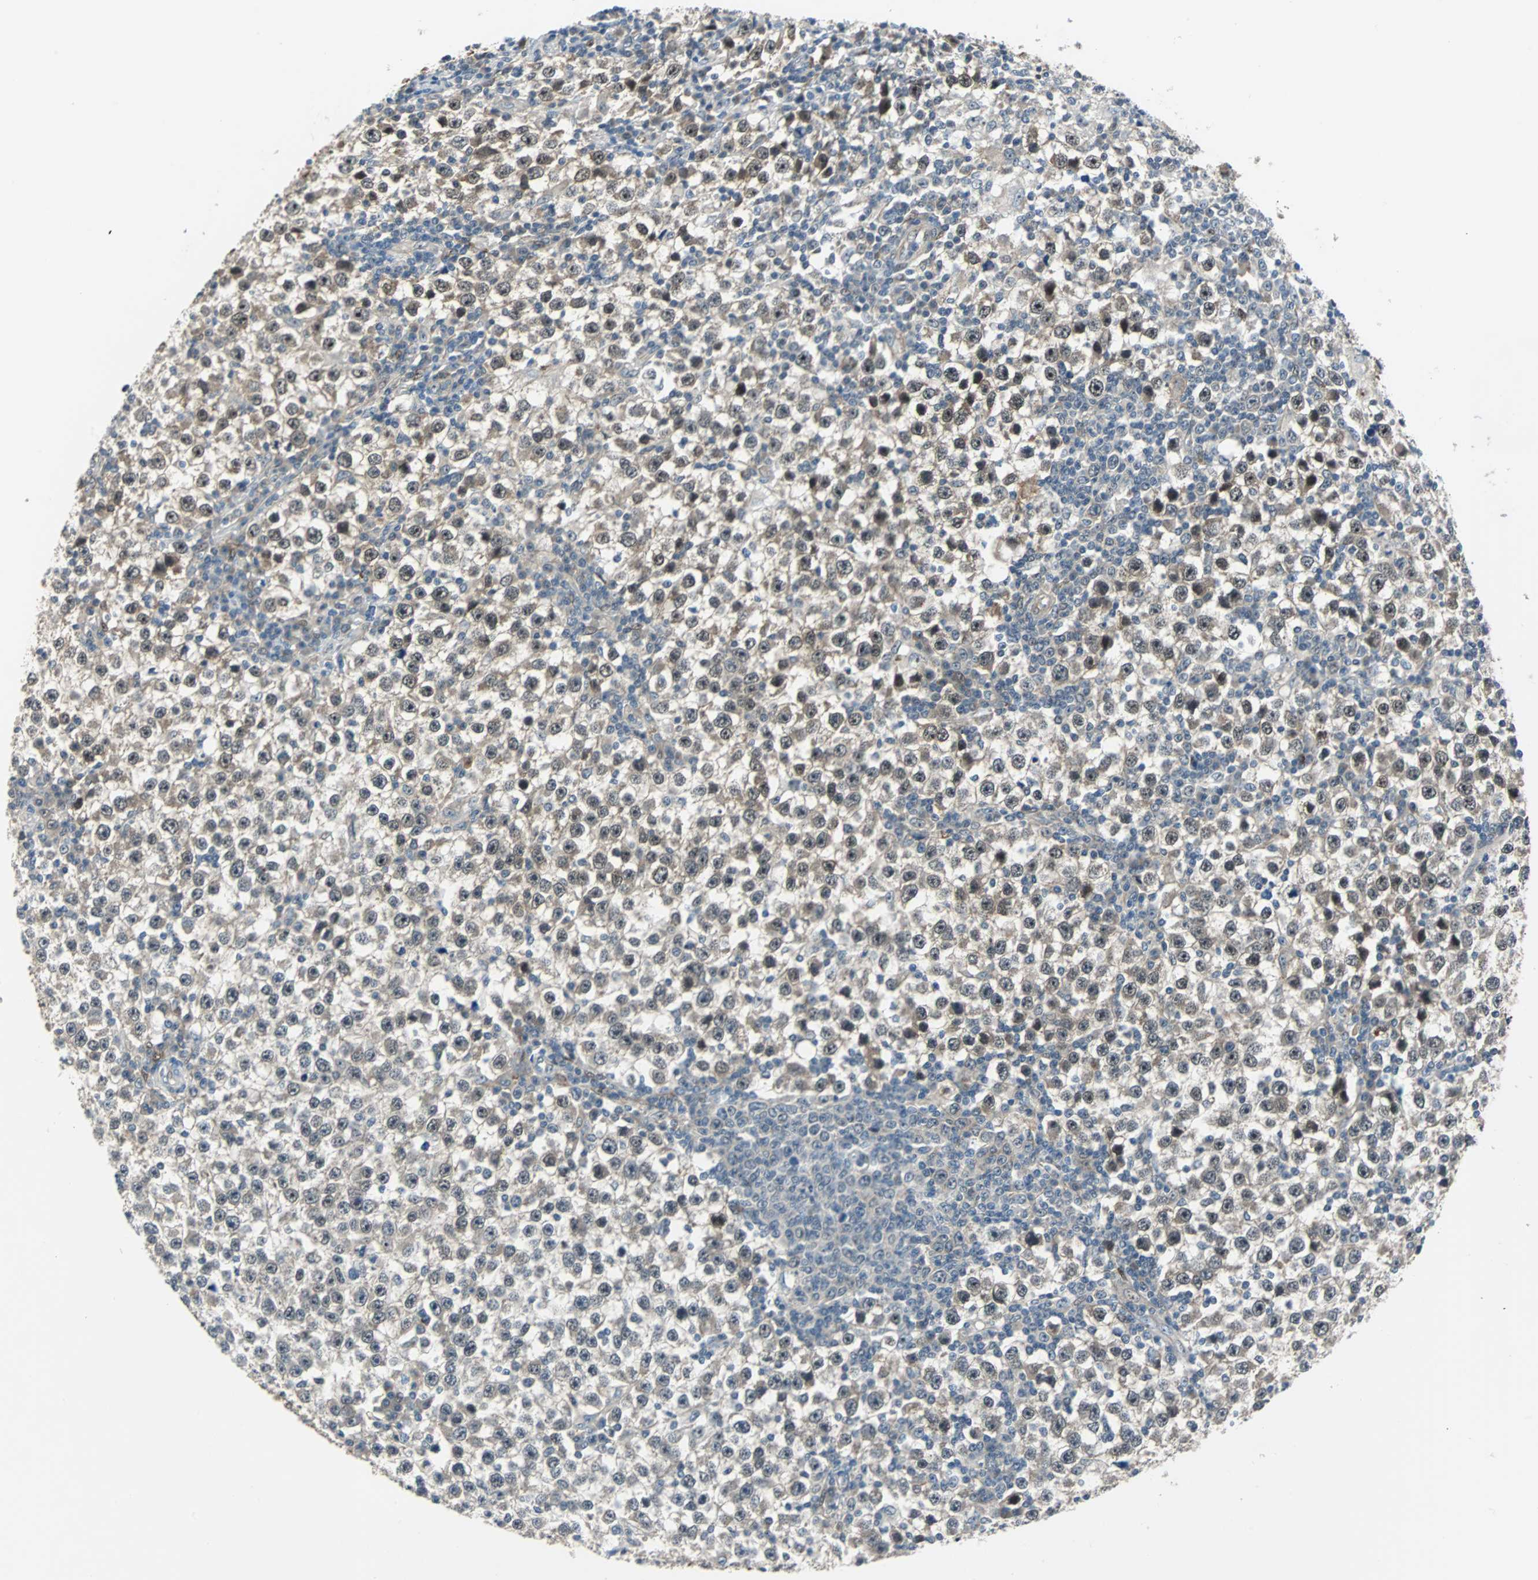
{"staining": {"intensity": "moderate", "quantity": "<25%", "location": "cytoplasmic/membranous,nuclear"}, "tissue": "testis cancer", "cell_type": "Tumor cells", "image_type": "cancer", "snomed": [{"axis": "morphology", "description": "Seminoma, NOS"}, {"axis": "topography", "description": "Testis"}], "caption": "Human testis seminoma stained with a brown dye exhibits moderate cytoplasmic/membranous and nuclear positive expression in about <25% of tumor cells.", "gene": "FHL2", "patient": {"sex": "male", "age": 65}}